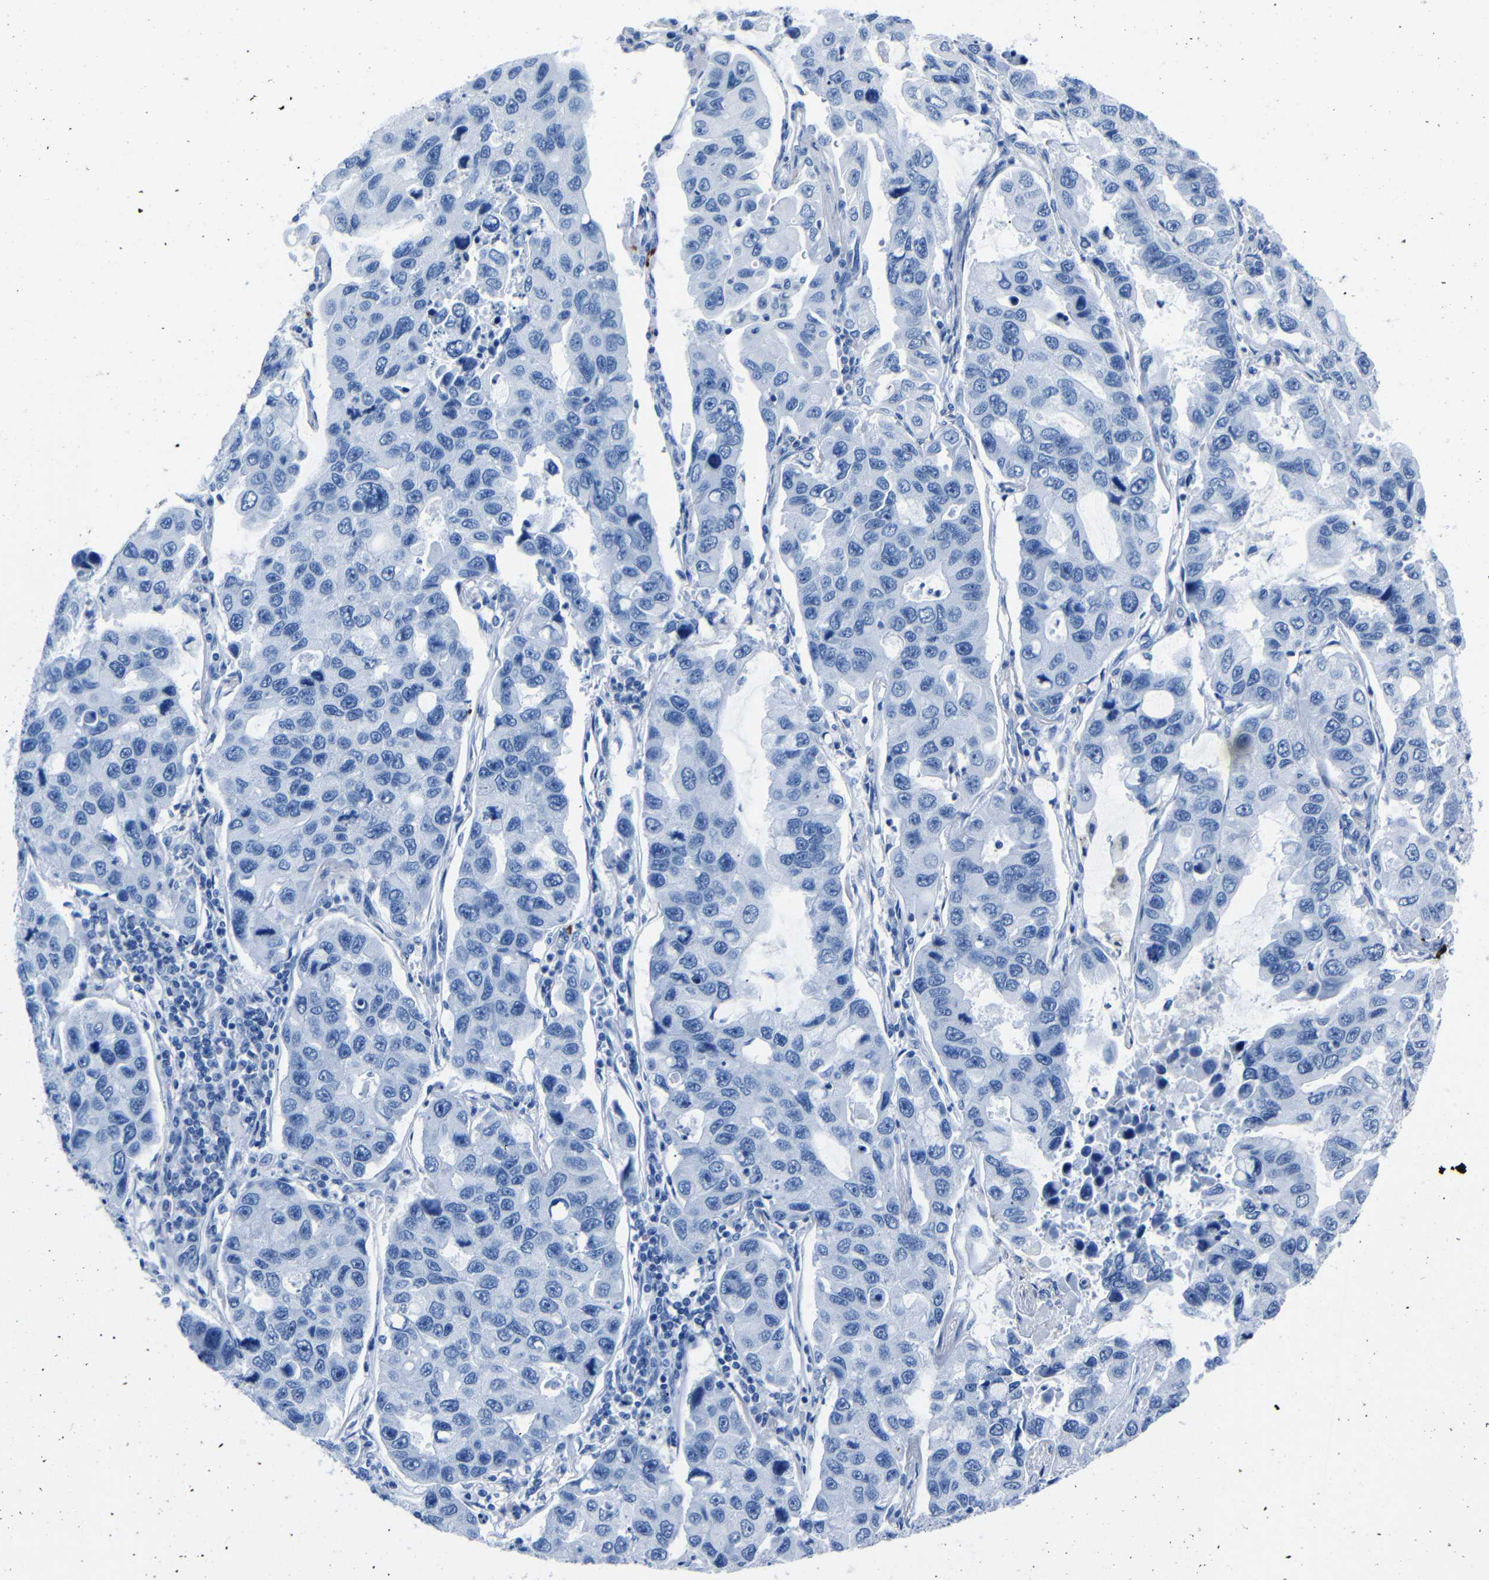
{"staining": {"intensity": "negative", "quantity": "none", "location": "none"}, "tissue": "lung cancer", "cell_type": "Tumor cells", "image_type": "cancer", "snomed": [{"axis": "morphology", "description": "Adenocarcinoma, NOS"}, {"axis": "topography", "description": "Lung"}], "caption": "Immunohistochemical staining of lung adenocarcinoma exhibits no significant expression in tumor cells. (Immunohistochemistry (ihc), brightfield microscopy, high magnification).", "gene": "CLDN11", "patient": {"sex": "male", "age": 64}}